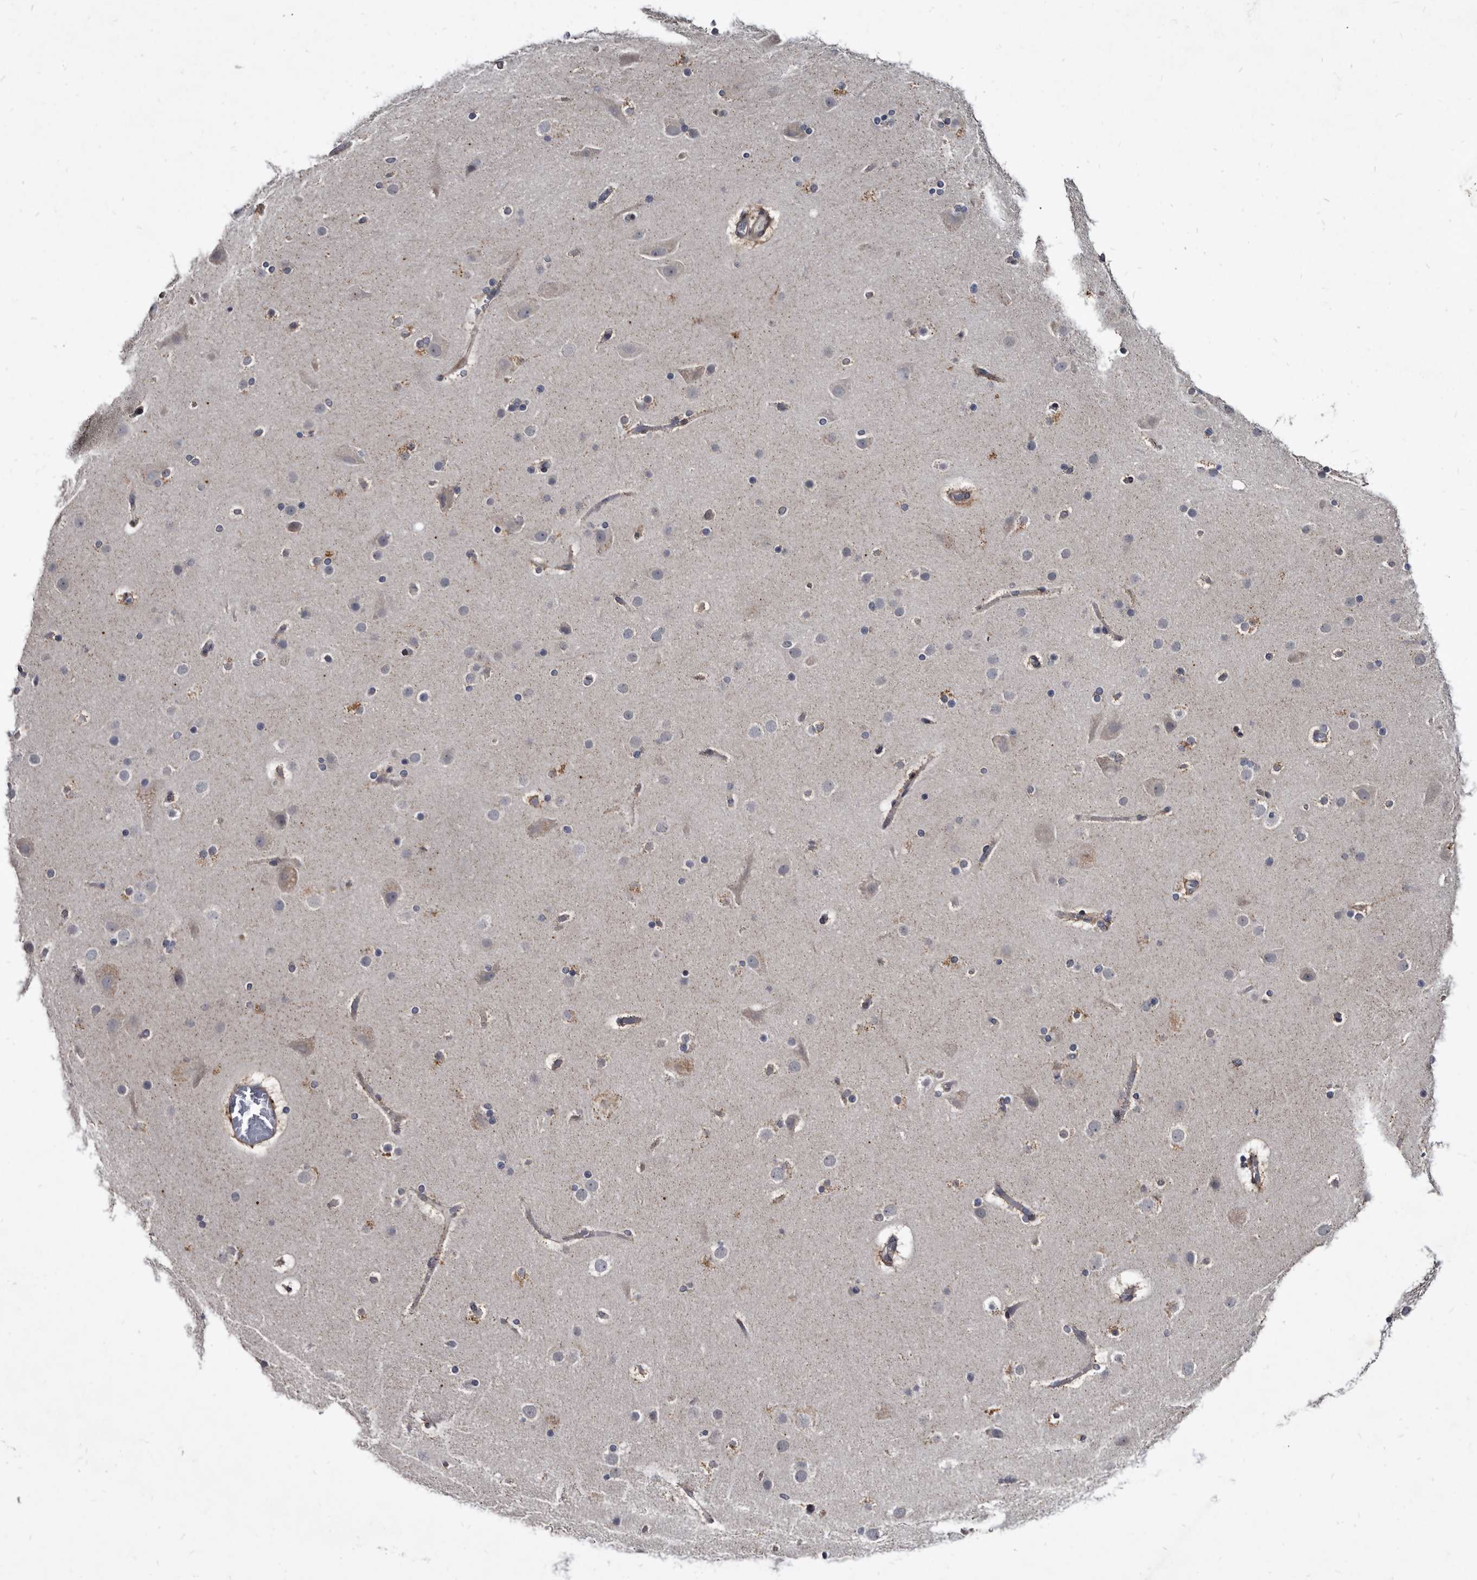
{"staining": {"intensity": "negative", "quantity": "none", "location": "none"}, "tissue": "cerebral cortex", "cell_type": "Endothelial cells", "image_type": "normal", "snomed": [{"axis": "morphology", "description": "Normal tissue, NOS"}, {"axis": "topography", "description": "Cerebral cortex"}], "caption": "The micrograph displays no staining of endothelial cells in benign cerebral cortex.", "gene": "PROM1", "patient": {"sex": "male", "age": 57}}